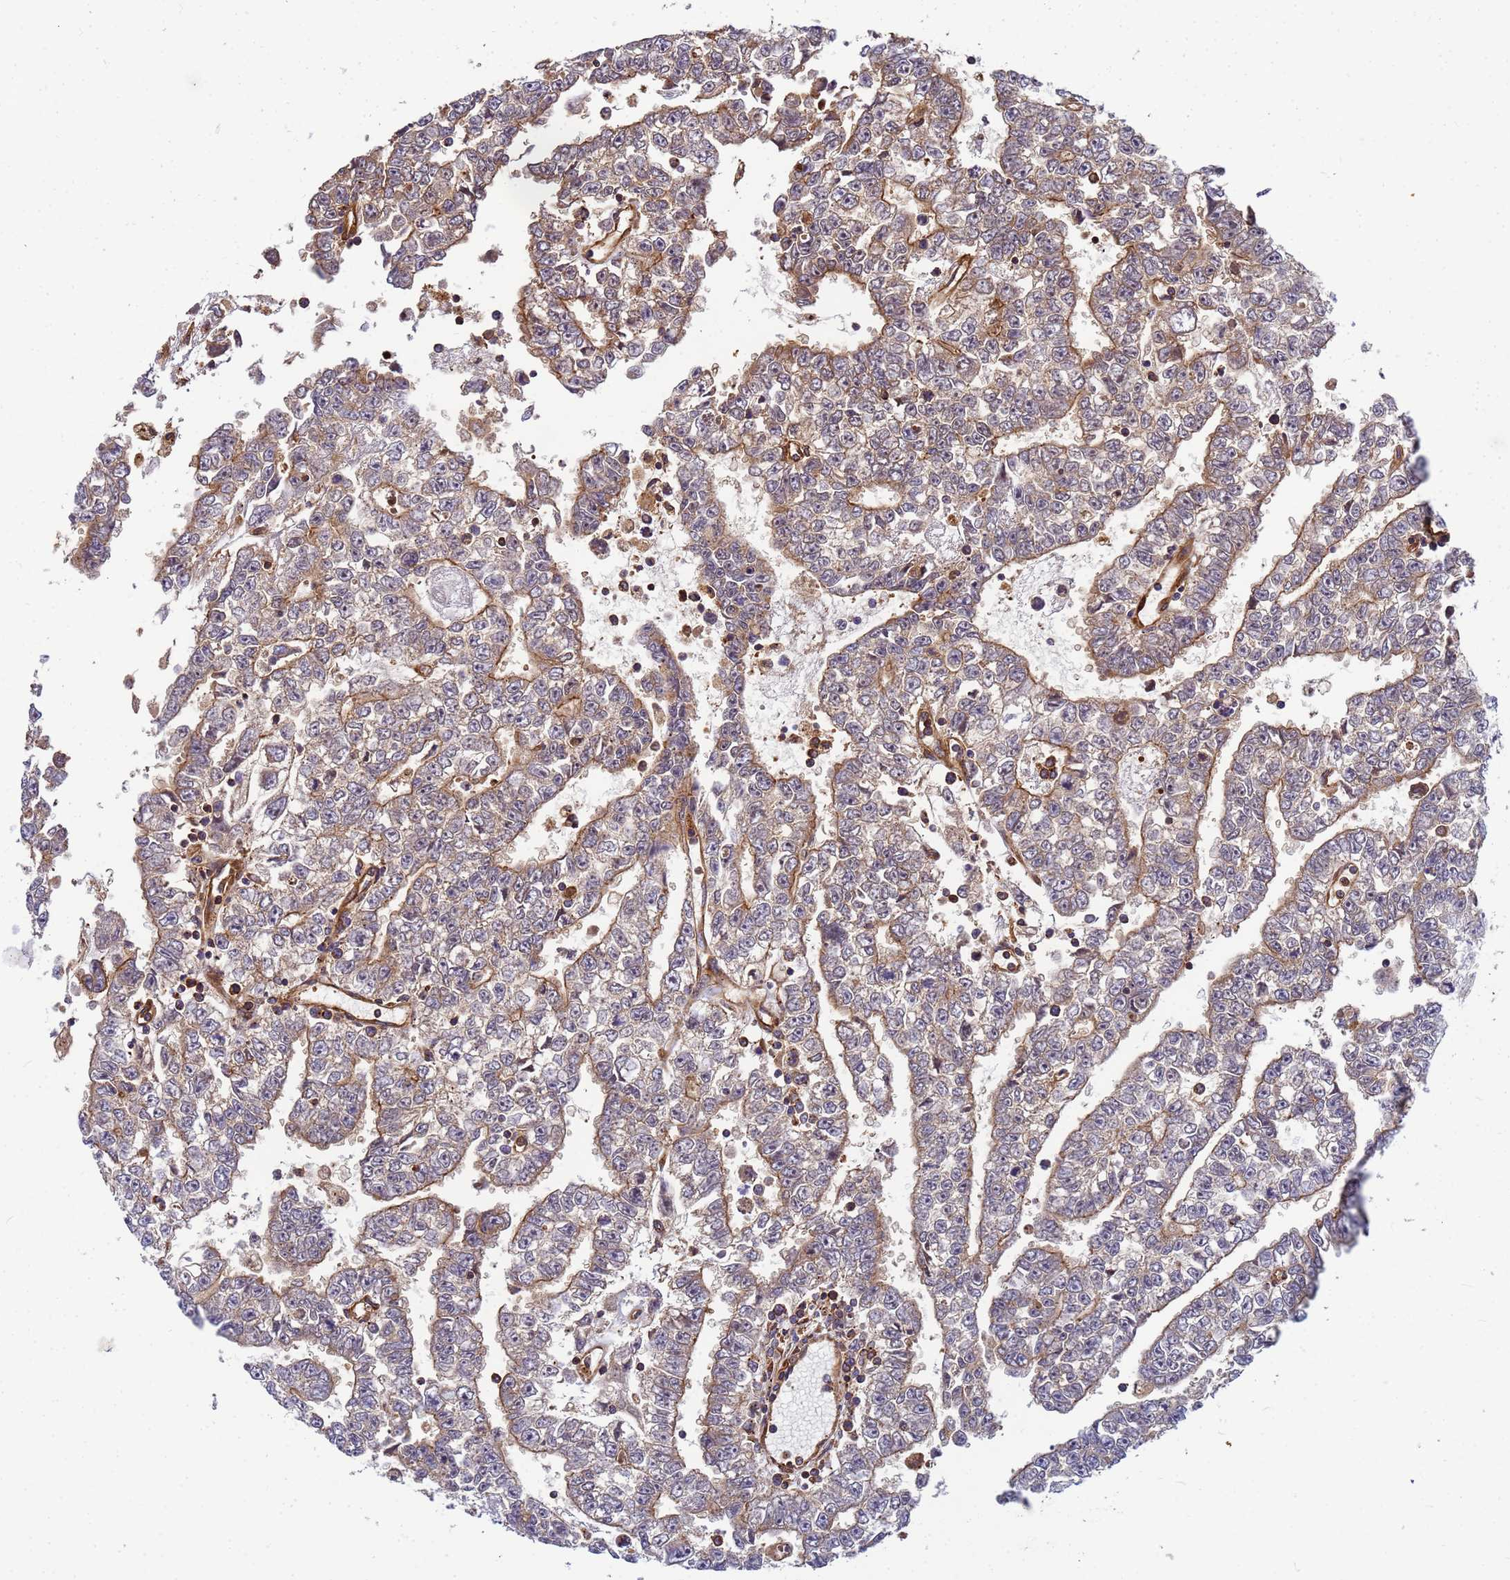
{"staining": {"intensity": "moderate", "quantity": "25%-75%", "location": "cytoplasmic/membranous"}, "tissue": "testis cancer", "cell_type": "Tumor cells", "image_type": "cancer", "snomed": [{"axis": "morphology", "description": "Carcinoma, Embryonal, NOS"}, {"axis": "topography", "description": "Testis"}], "caption": "Immunohistochemistry (IHC) image of testis cancer (embryonal carcinoma) stained for a protein (brown), which shows medium levels of moderate cytoplasmic/membranous positivity in approximately 25%-75% of tumor cells.", "gene": "C2CD5", "patient": {"sex": "male", "age": 25}}